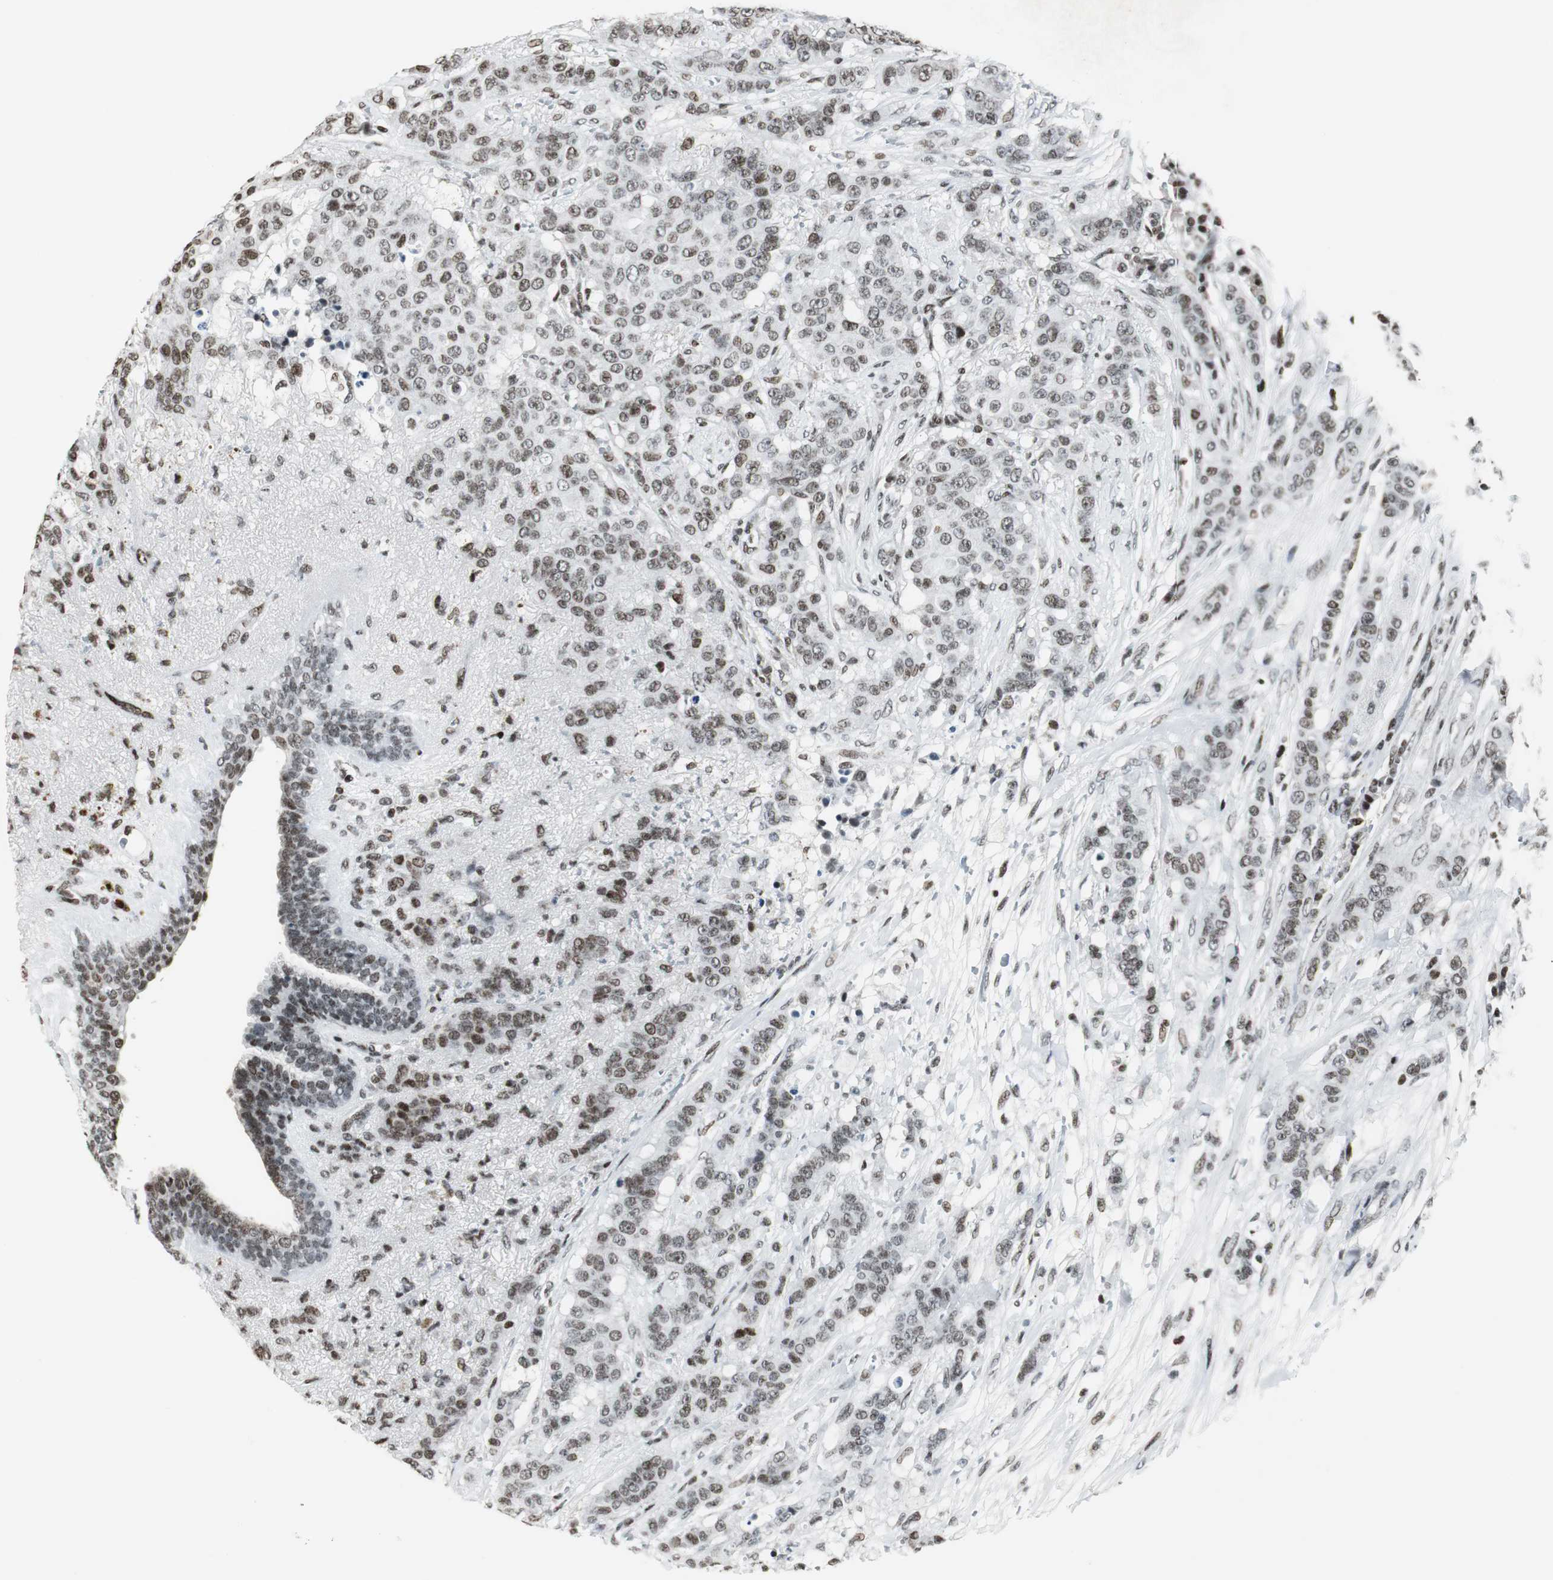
{"staining": {"intensity": "moderate", "quantity": ">75%", "location": "nuclear"}, "tissue": "breast cancer", "cell_type": "Tumor cells", "image_type": "cancer", "snomed": [{"axis": "morphology", "description": "Duct carcinoma"}, {"axis": "topography", "description": "Breast"}], "caption": "Breast cancer (invasive ductal carcinoma) was stained to show a protein in brown. There is medium levels of moderate nuclear expression in approximately >75% of tumor cells.", "gene": "RBBP4", "patient": {"sex": "female", "age": 40}}